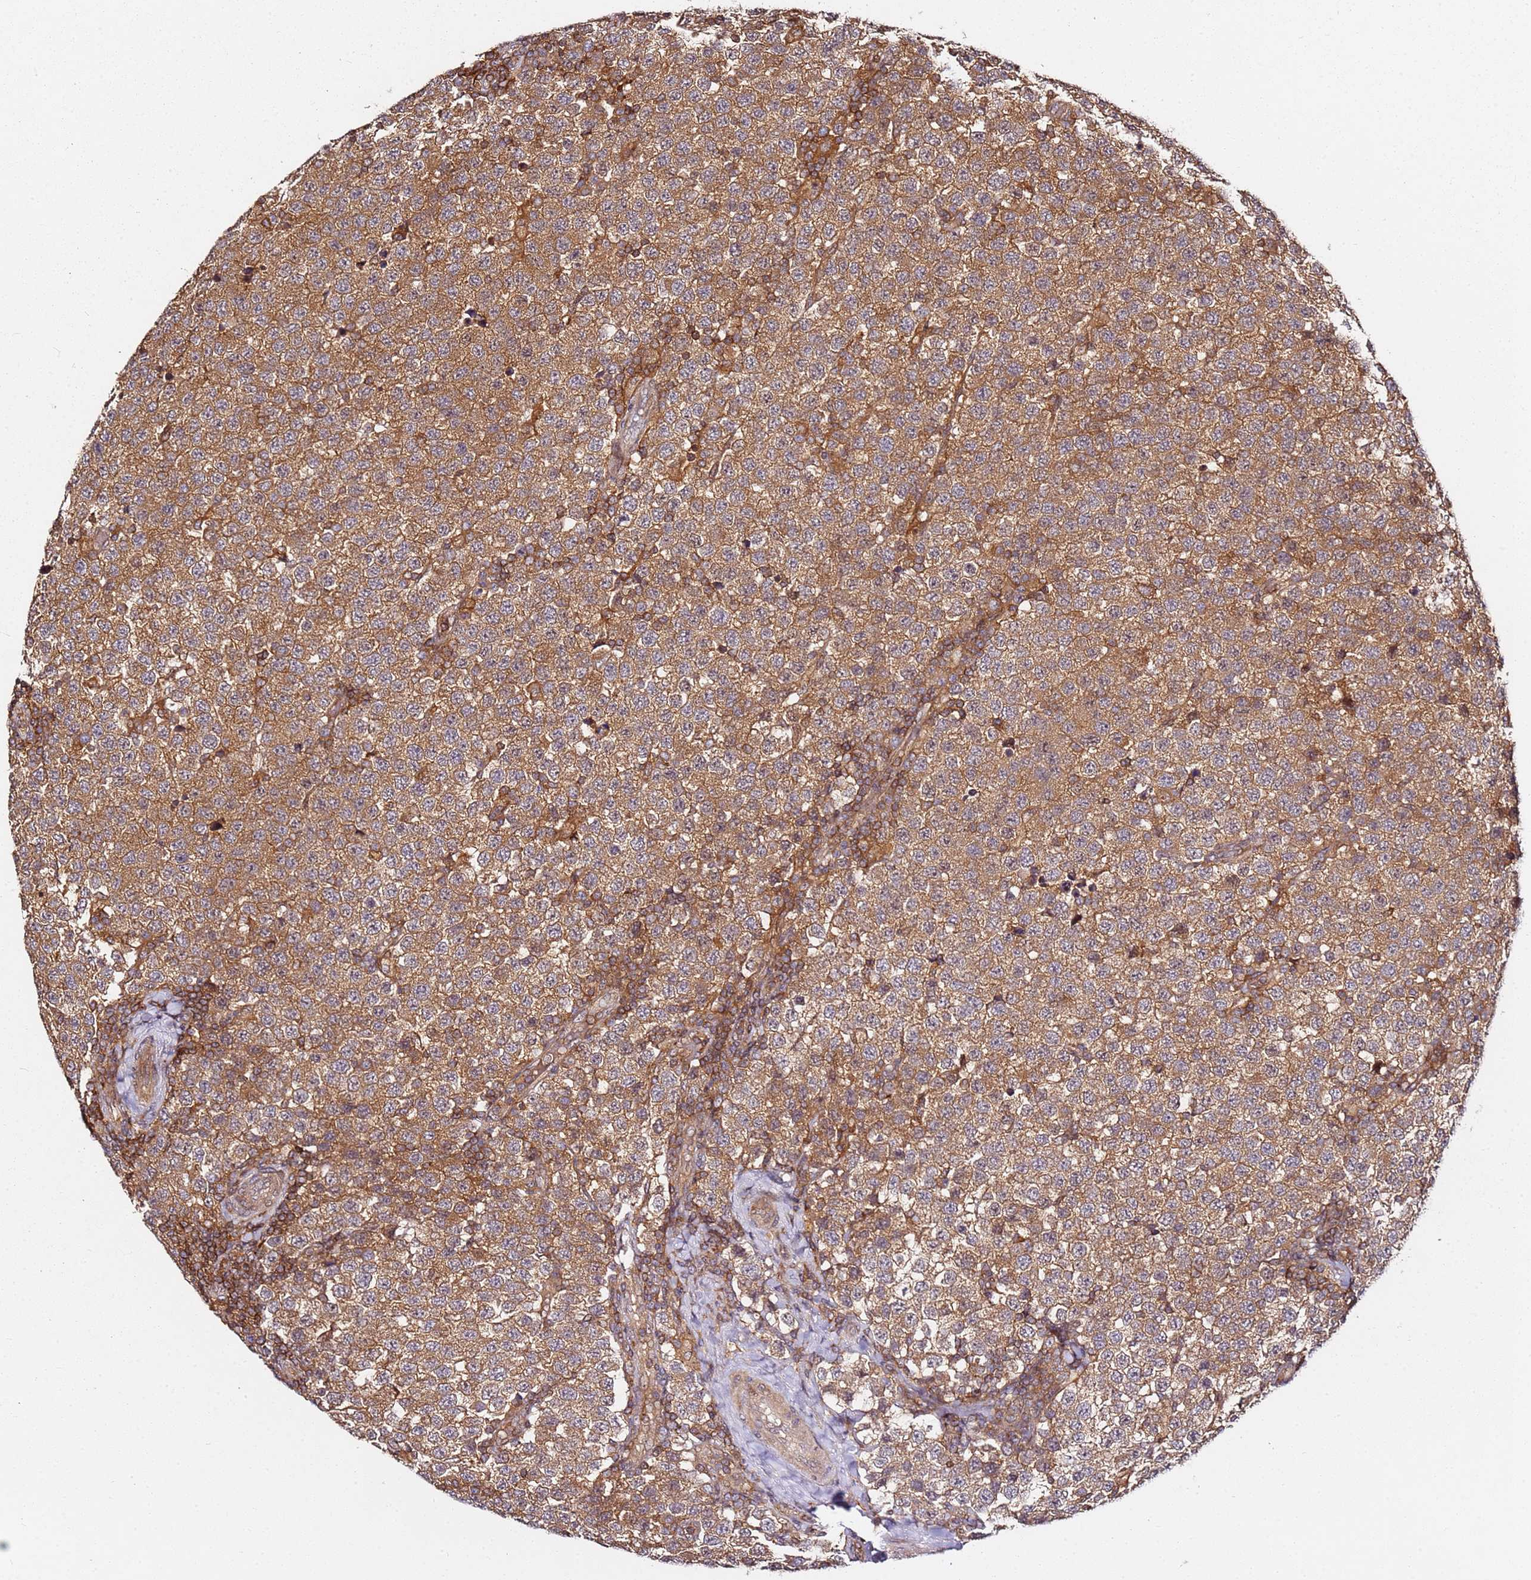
{"staining": {"intensity": "moderate", "quantity": ">75%", "location": "cytoplasmic/membranous"}, "tissue": "testis cancer", "cell_type": "Tumor cells", "image_type": "cancer", "snomed": [{"axis": "morphology", "description": "Seminoma, NOS"}, {"axis": "topography", "description": "Testis"}], "caption": "The image exhibits immunohistochemical staining of seminoma (testis). There is moderate cytoplasmic/membranous positivity is identified in approximately >75% of tumor cells.", "gene": "PRMT7", "patient": {"sex": "male", "age": 34}}